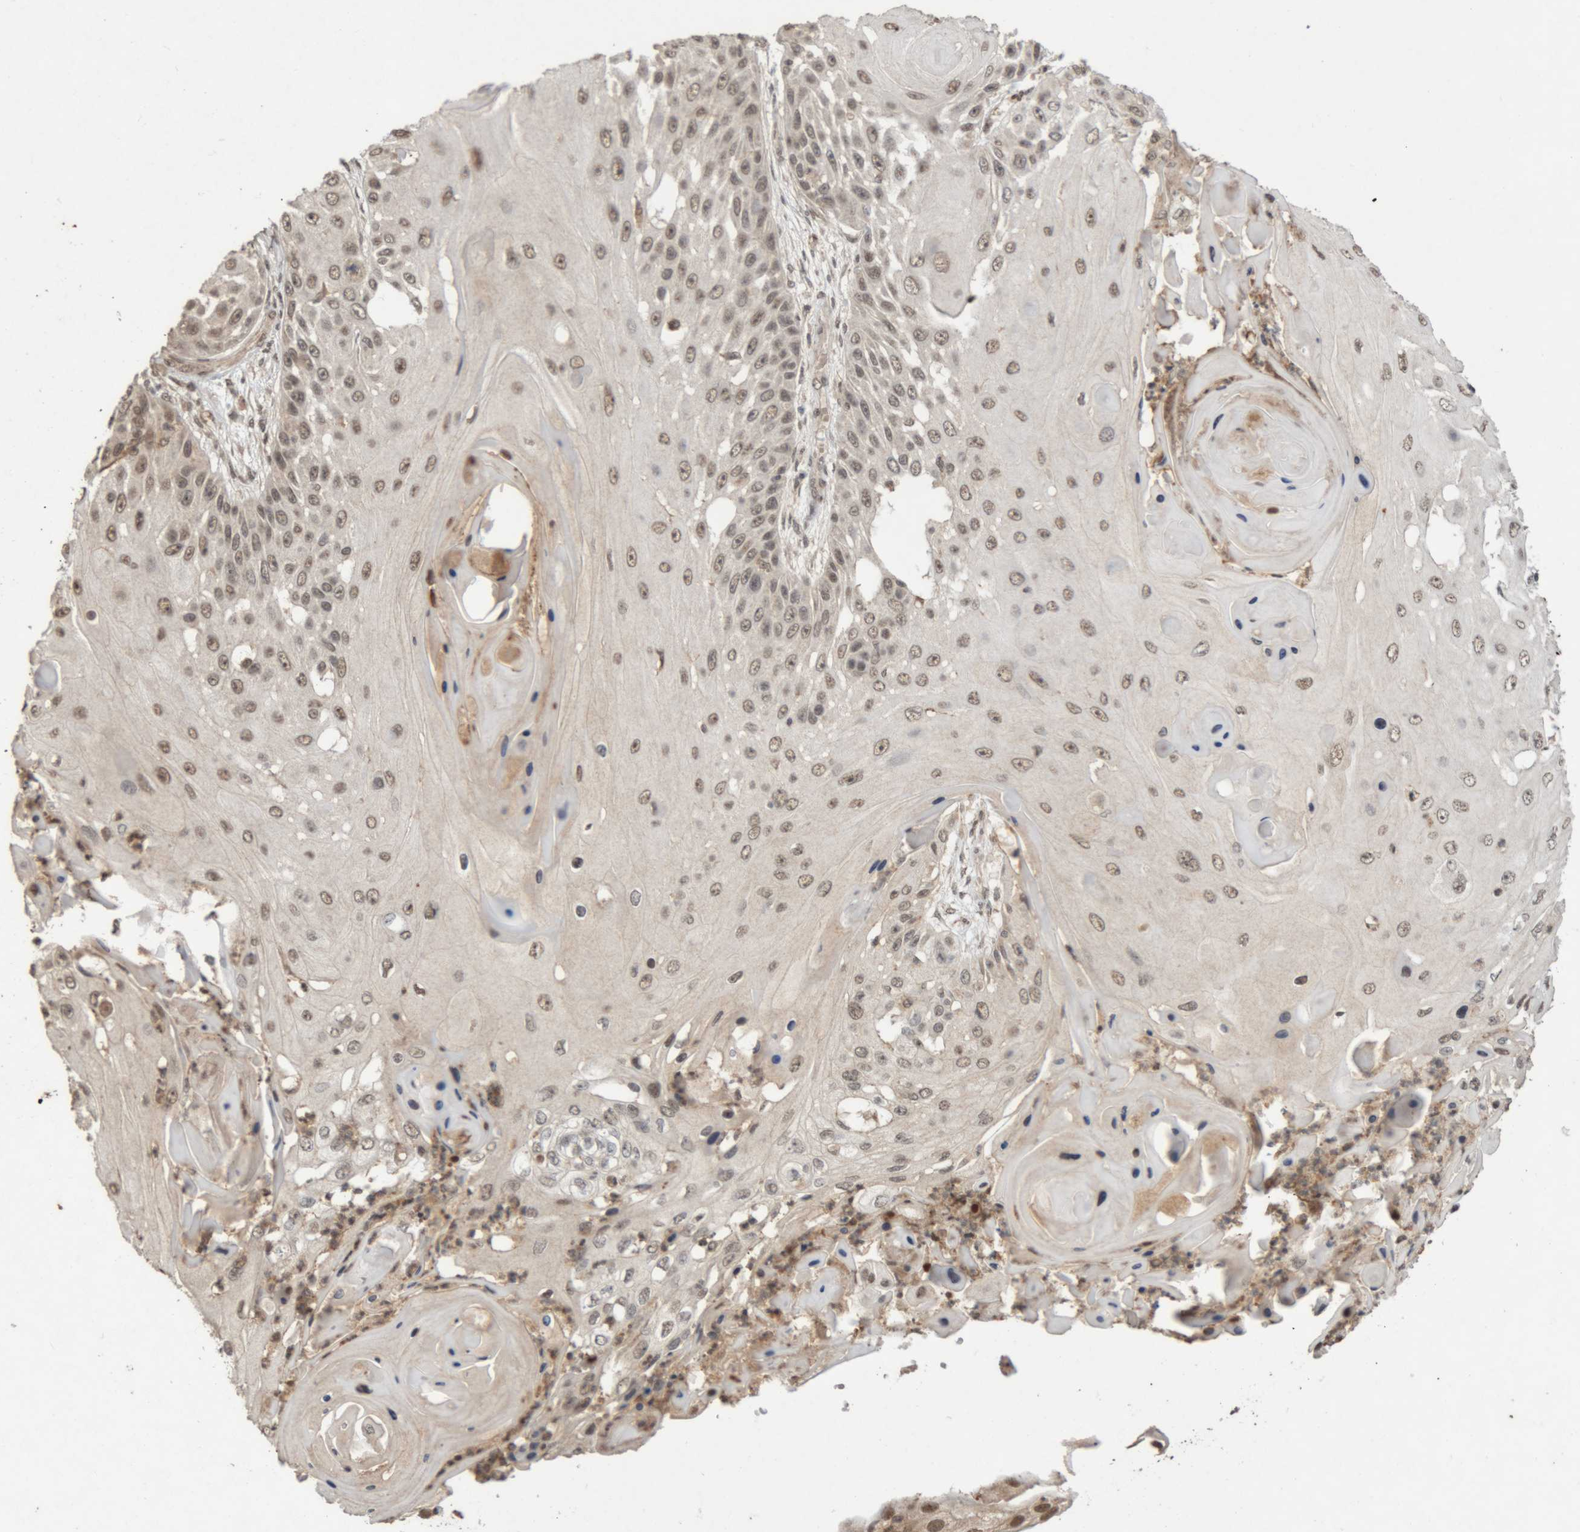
{"staining": {"intensity": "weak", "quantity": "25%-75%", "location": "nuclear"}, "tissue": "skin cancer", "cell_type": "Tumor cells", "image_type": "cancer", "snomed": [{"axis": "morphology", "description": "Squamous cell carcinoma, NOS"}, {"axis": "topography", "description": "Skin"}], "caption": "Skin cancer tissue demonstrates weak nuclear staining in approximately 25%-75% of tumor cells, visualized by immunohistochemistry.", "gene": "KEAP1", "patient": {"sex": "female", "age": 44}}